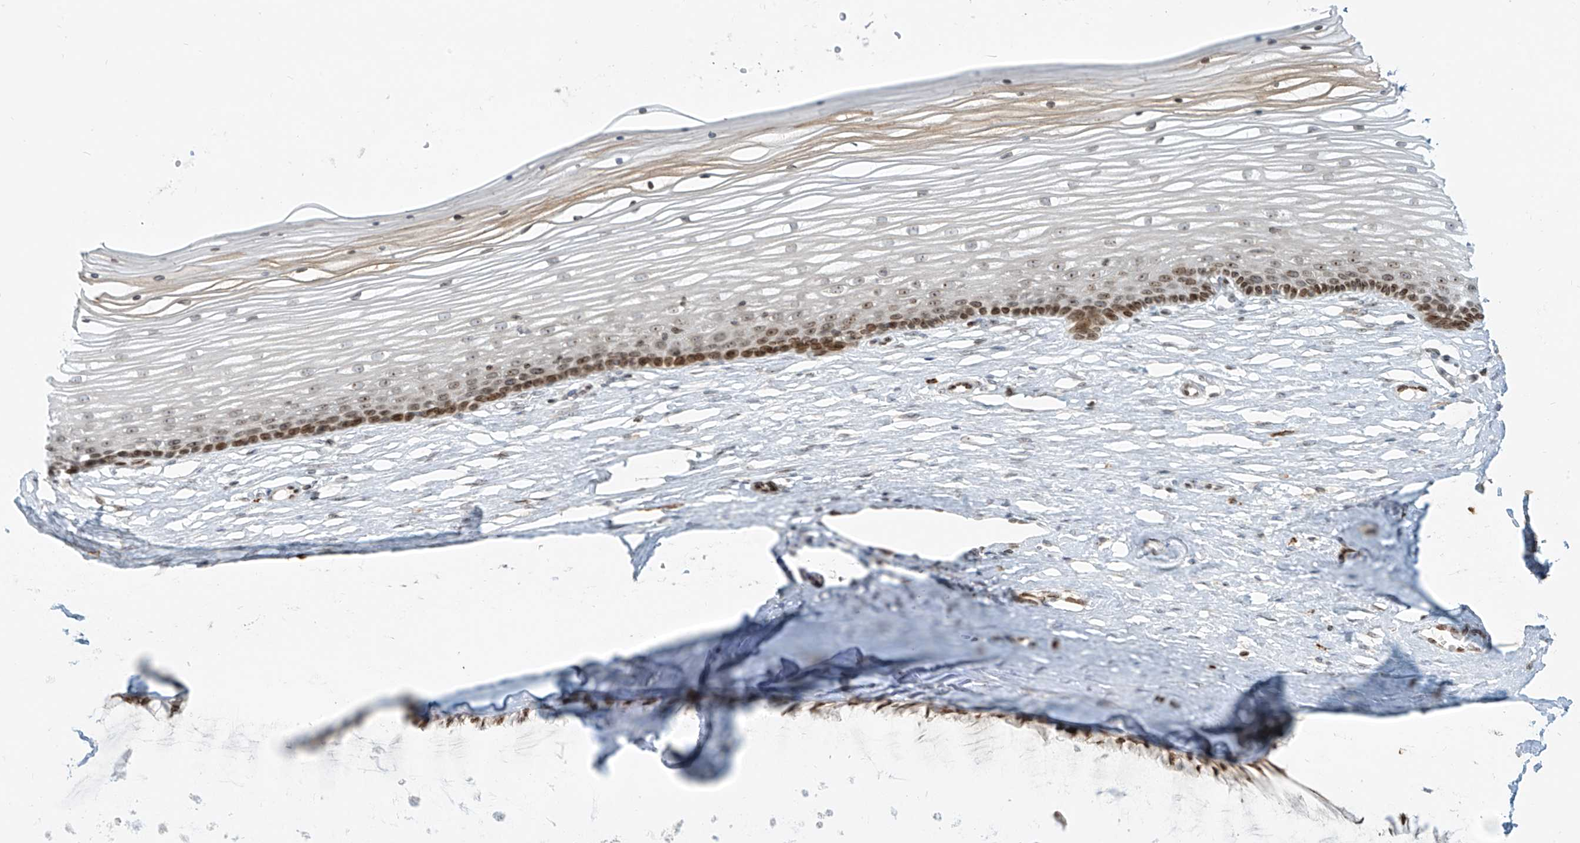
{"staining": {"intensity": "moderate", "quantity": "25%-75%", "location": "nuclear"}, "tissue": "vagina", "cell_type": "Squamous epithelial cells", "image_type": "normal", "snomed": [{"axis": "morphology", "description": "Normal tissue, NOS"}, {"axis": "topography", "description": "Vagina"}, {"axis": "topography", "description": "Cervix"}], "caption": "This is a histology image of IHC staining of unremarkable vagina, which shows moderate positivity in the nuclear of squamous epithelial cells.", "gene": "SAMD15", "patient": {"sex": "female", "age": 40}}